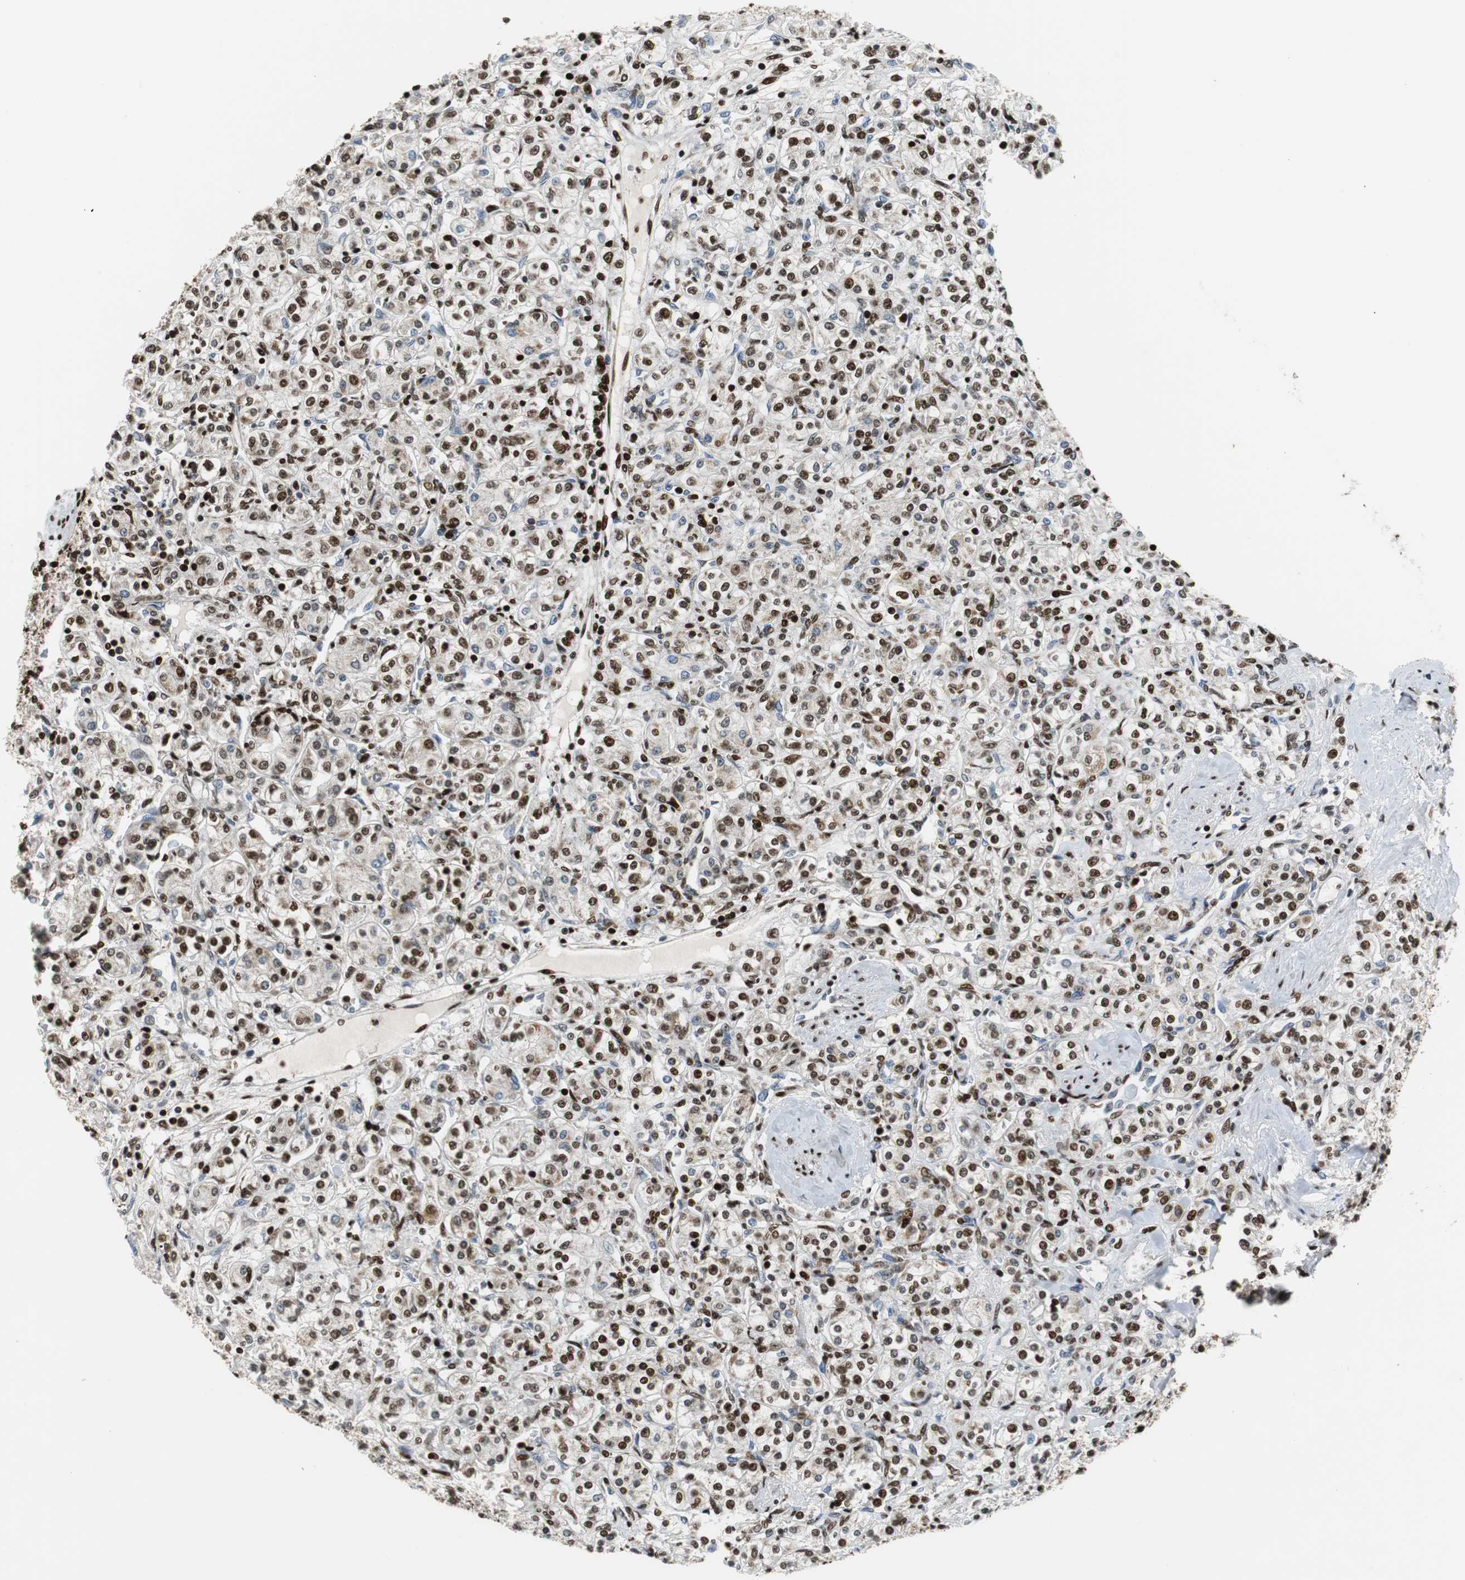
{"staining": {"intensity": "strong", "quantity": "25%-75%", "location": "nuclear"}, "tissue": "renal cancer", "cell_type": "Tumor cells", "image_type": "cancer", "snomed": [{"axis": "morphology", "description": "Adenocarcinoma, NOS"}, {"axis": "topography", "description": "Kidney"}], "caption": "Immunohistochemistry photomicrograph of neoplastic tissue: human renal cancer stained using IHC reveals high levels of strong protein expression localized specifically in the nuclear of tumor cells, appearing as a nuclear brown color.", "gene": "HDAC1", "patient": {"sex": "male", "age": 77}}